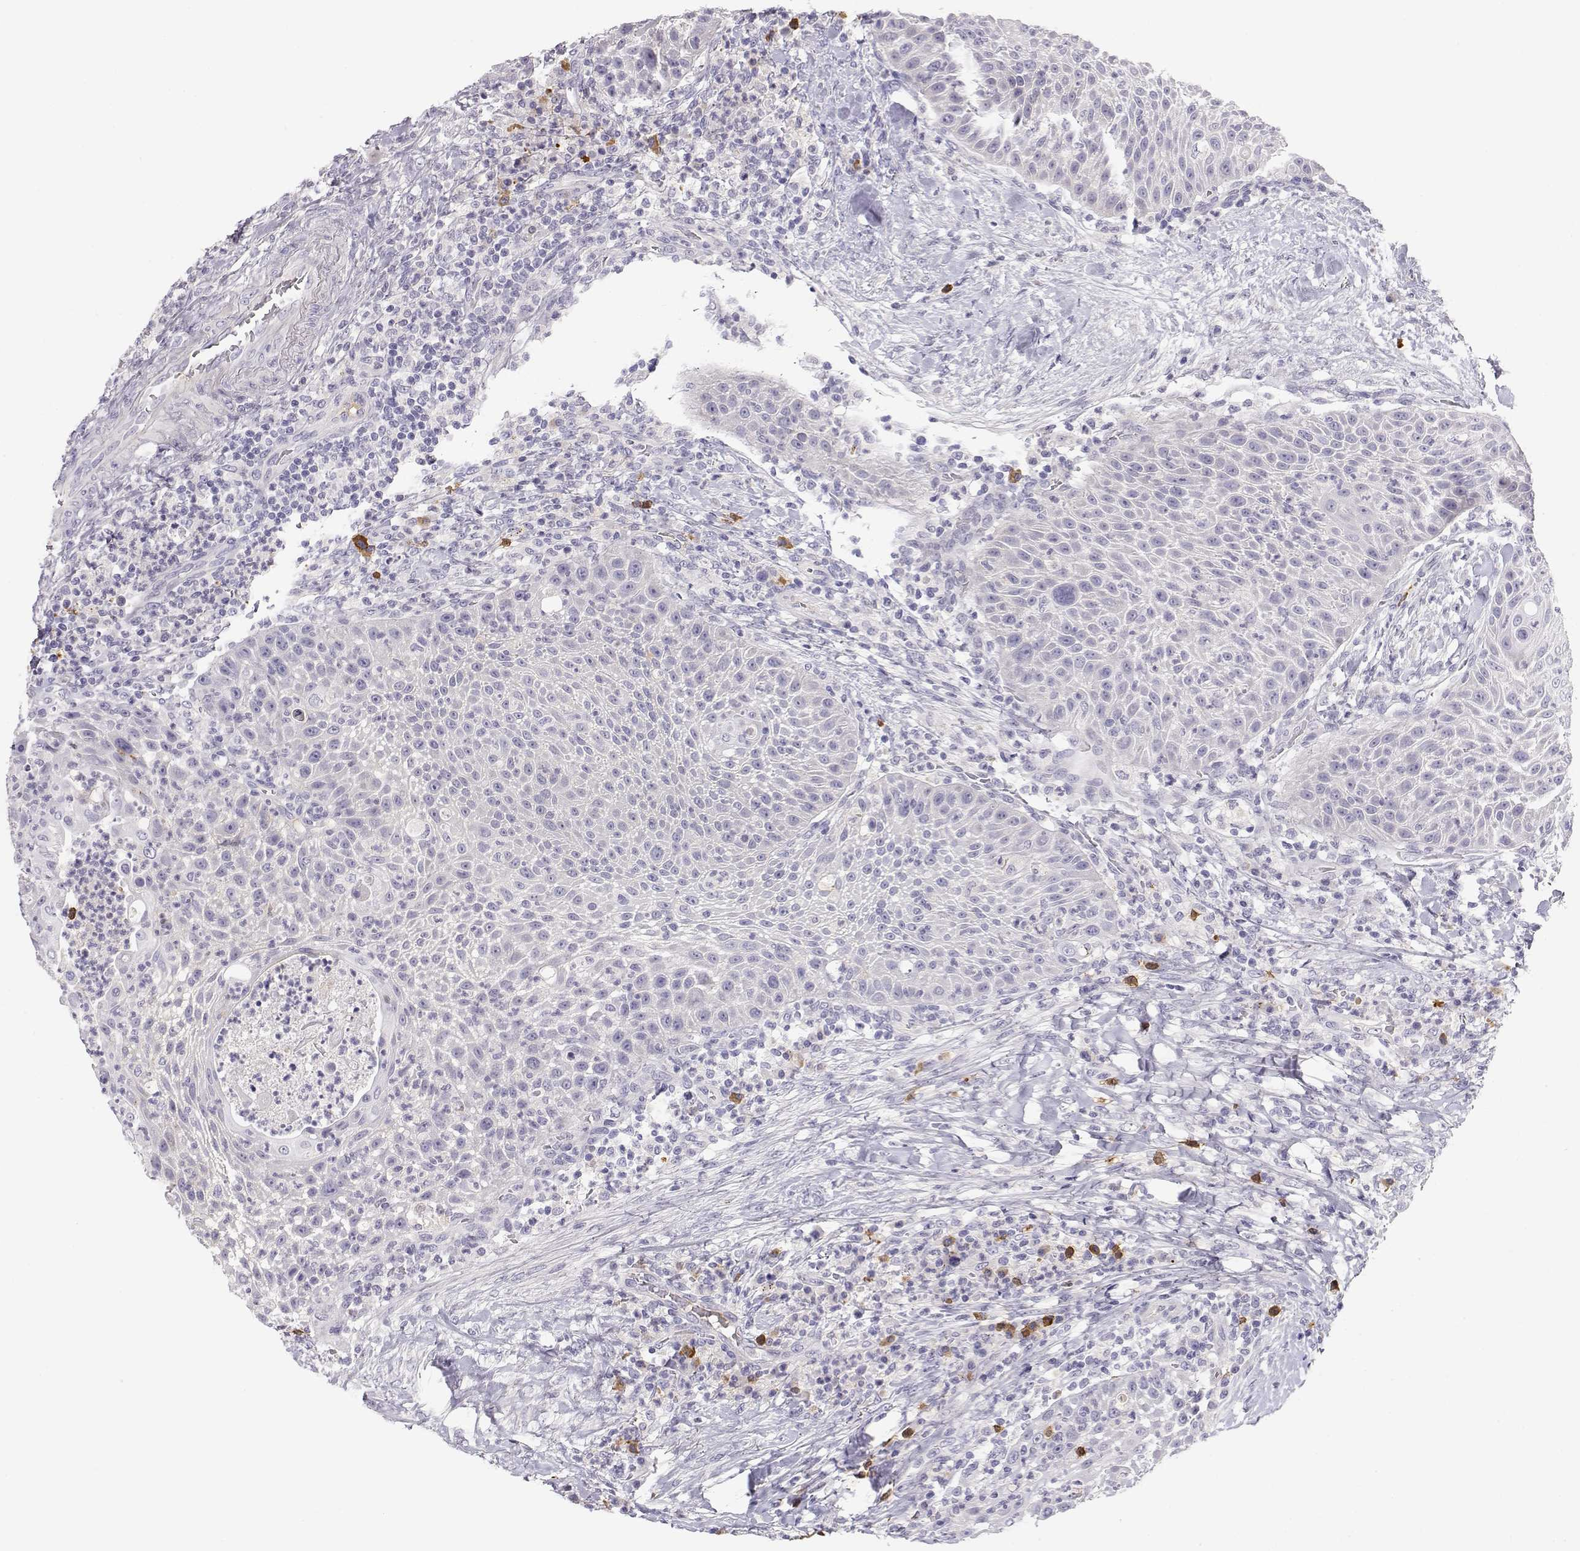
{"staining": {"intensity": "negative", "quantity": "none", "location": "none"}, "tissue": "head and neck cancer", "cell_type": "Tumor cells", "image_type": "cancer", "snomed": [{"axis": "morphology", "description": "Squamous cell carcinoma, NOS"}, {"axis": "topography", "description": "Head-Neck"}], "caption": "High power microscopy photomicrograph of an immunohistochemistry micrograph of squamous cell carcinoma (head and neck), revealing no significant expression in tumor cells.", "gene": "CDHR1", "patient": {"sex": "male", "age": 69}}